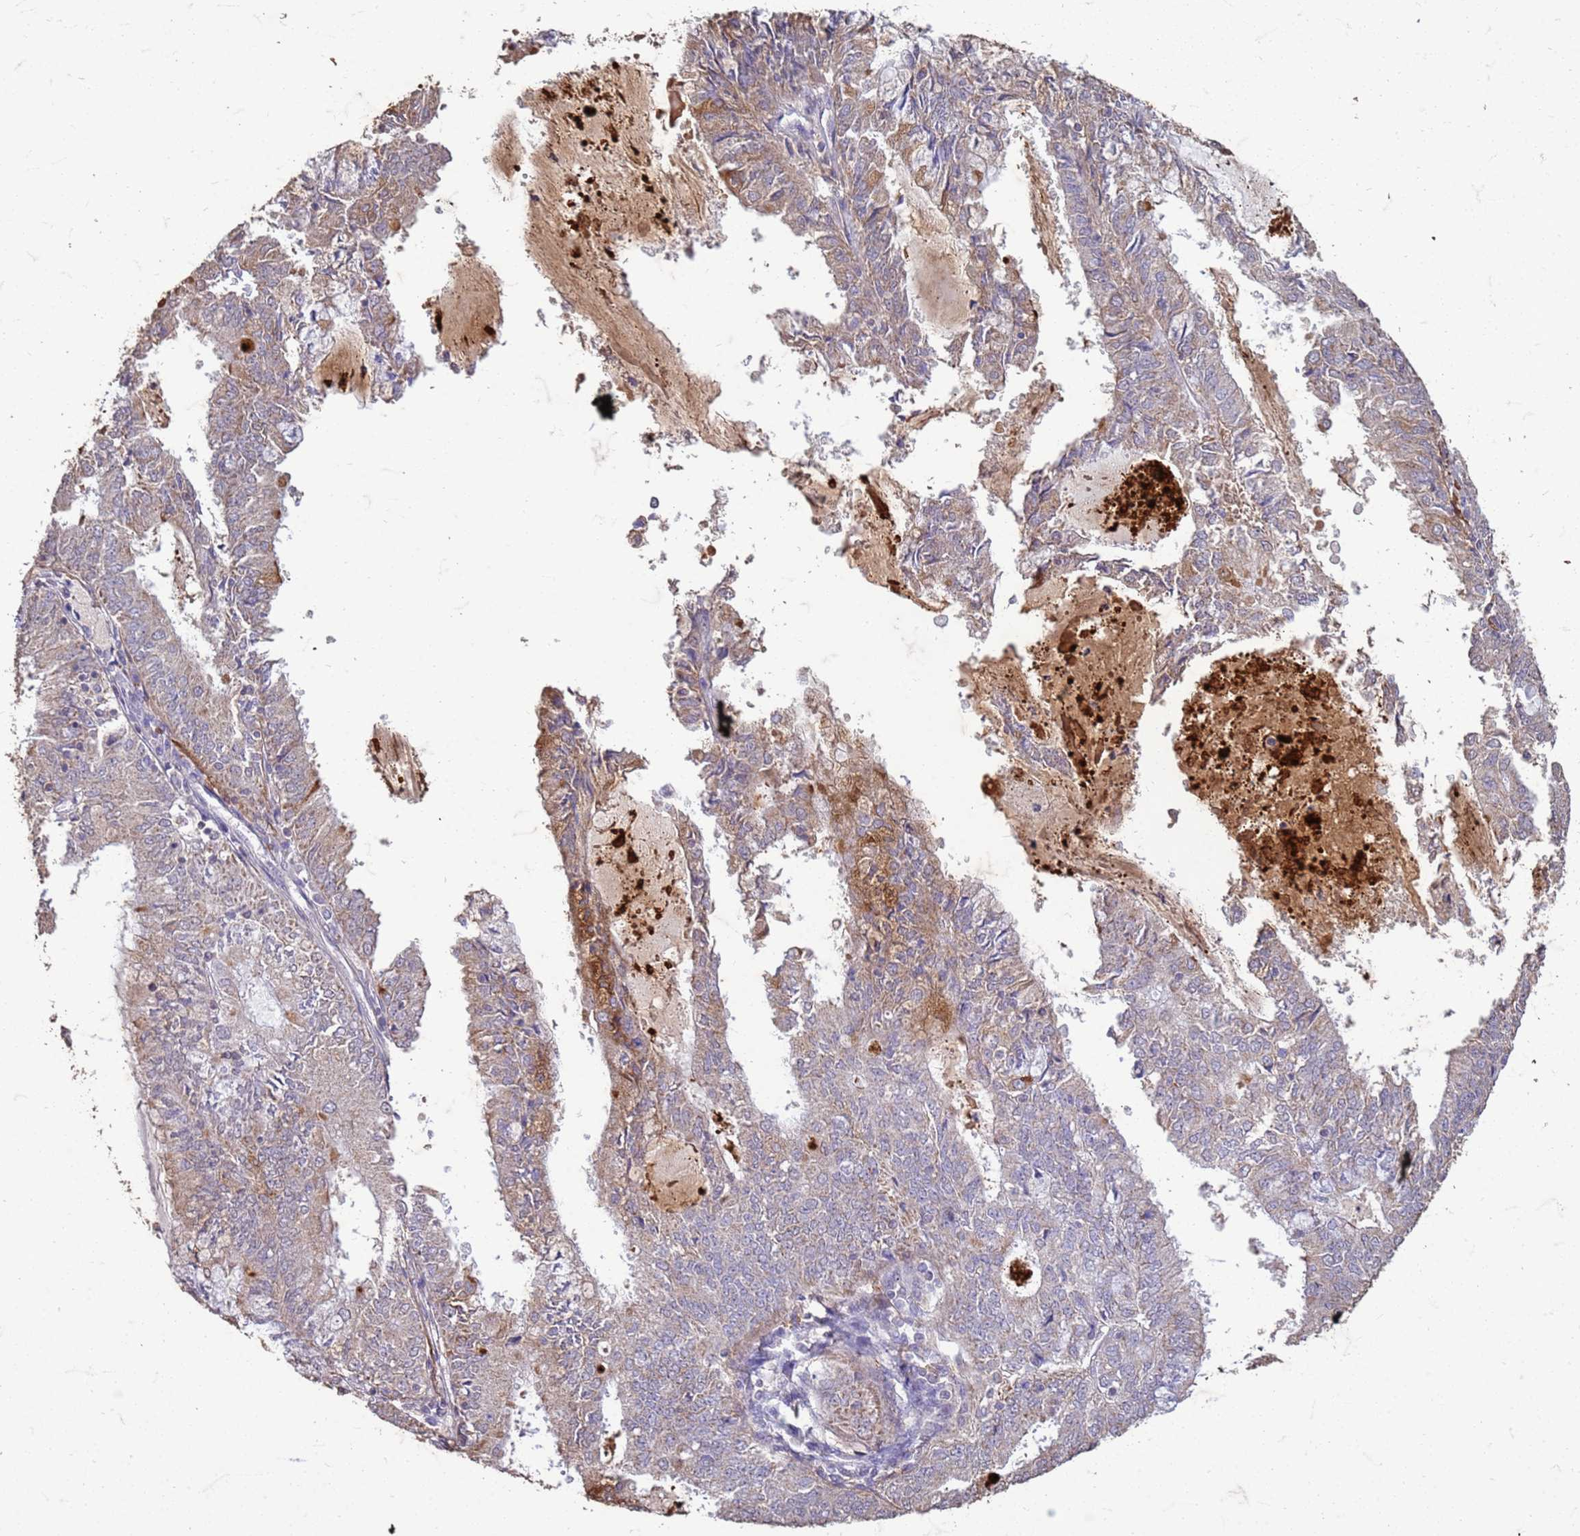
{"staining": {"intensity": "moderate", "quantity": "<25%", "location": "cytoplasmic/membranous"}, "tissue": "endometrial cancer", "cell_type": "Tumor cells", "image_type": "cancer", "snomed": [{"axis": "morphology", "description": "Adenocarcinoma, NOS"}, {"axis": "topography", "description": "Endometrium"}], "caption": "Endometrial adenocarcinoma stained for a protein (brown) exhibits moderate cytoplasmic/membranous positive expression in about <25% of tumor cells.", "gene": "SLC25A15", "patient": {"sex": "female", "age": 57}}